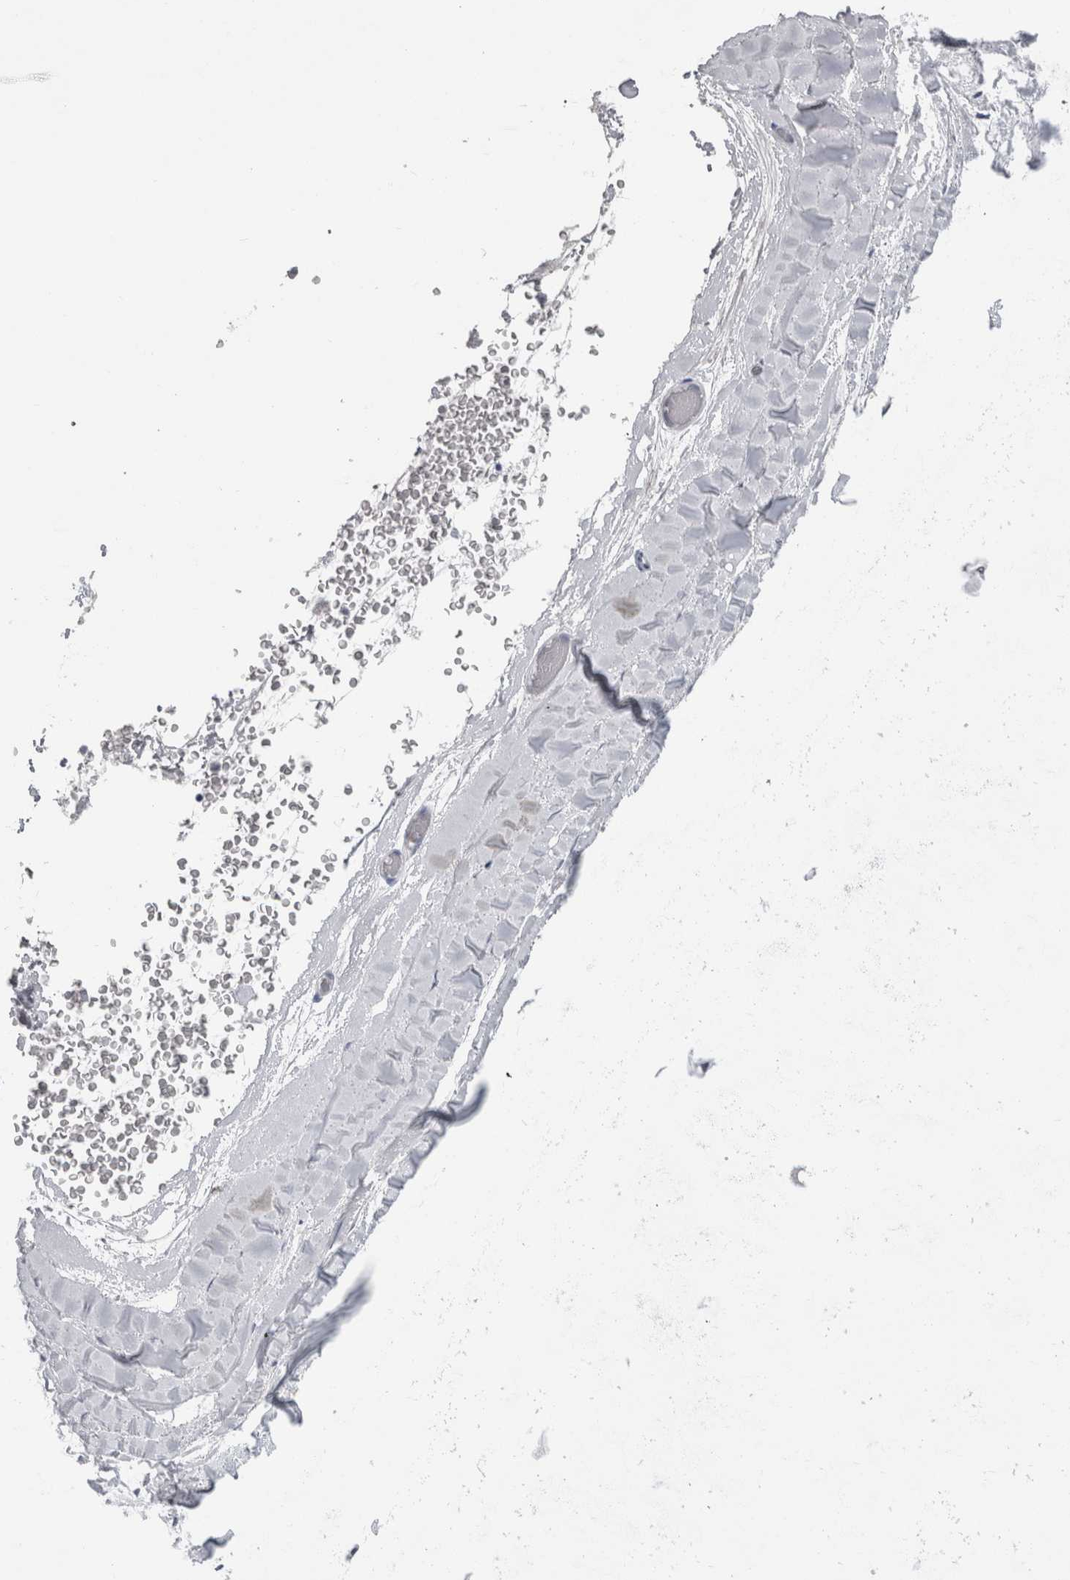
{"staining": {"intensity": "negative", "quantity": "none", "location": "none"}, "tissue": "adipose tissue", "cell_type": "Adipocytes", "image_type": "normal", "snomed": [{"axis": "morphology", "description": "Normal tissue, NOS"}, {"axis": "topography", "description": "Bronchus"}], "caption": "DAB (3,3'-diaminobenzidine) immunohistochemical staining of unremarkable adipose tissue exhibits no significant positivity in adipocytes. Brightfield microscopy of immunohistochemistry stained with DAB (3,3'-diaminobenzidine) (brown) and hematoxylin (blue), captured at high magnification.", "gene": "MSMB", "patient": {"sex": "male", "age": 66}}